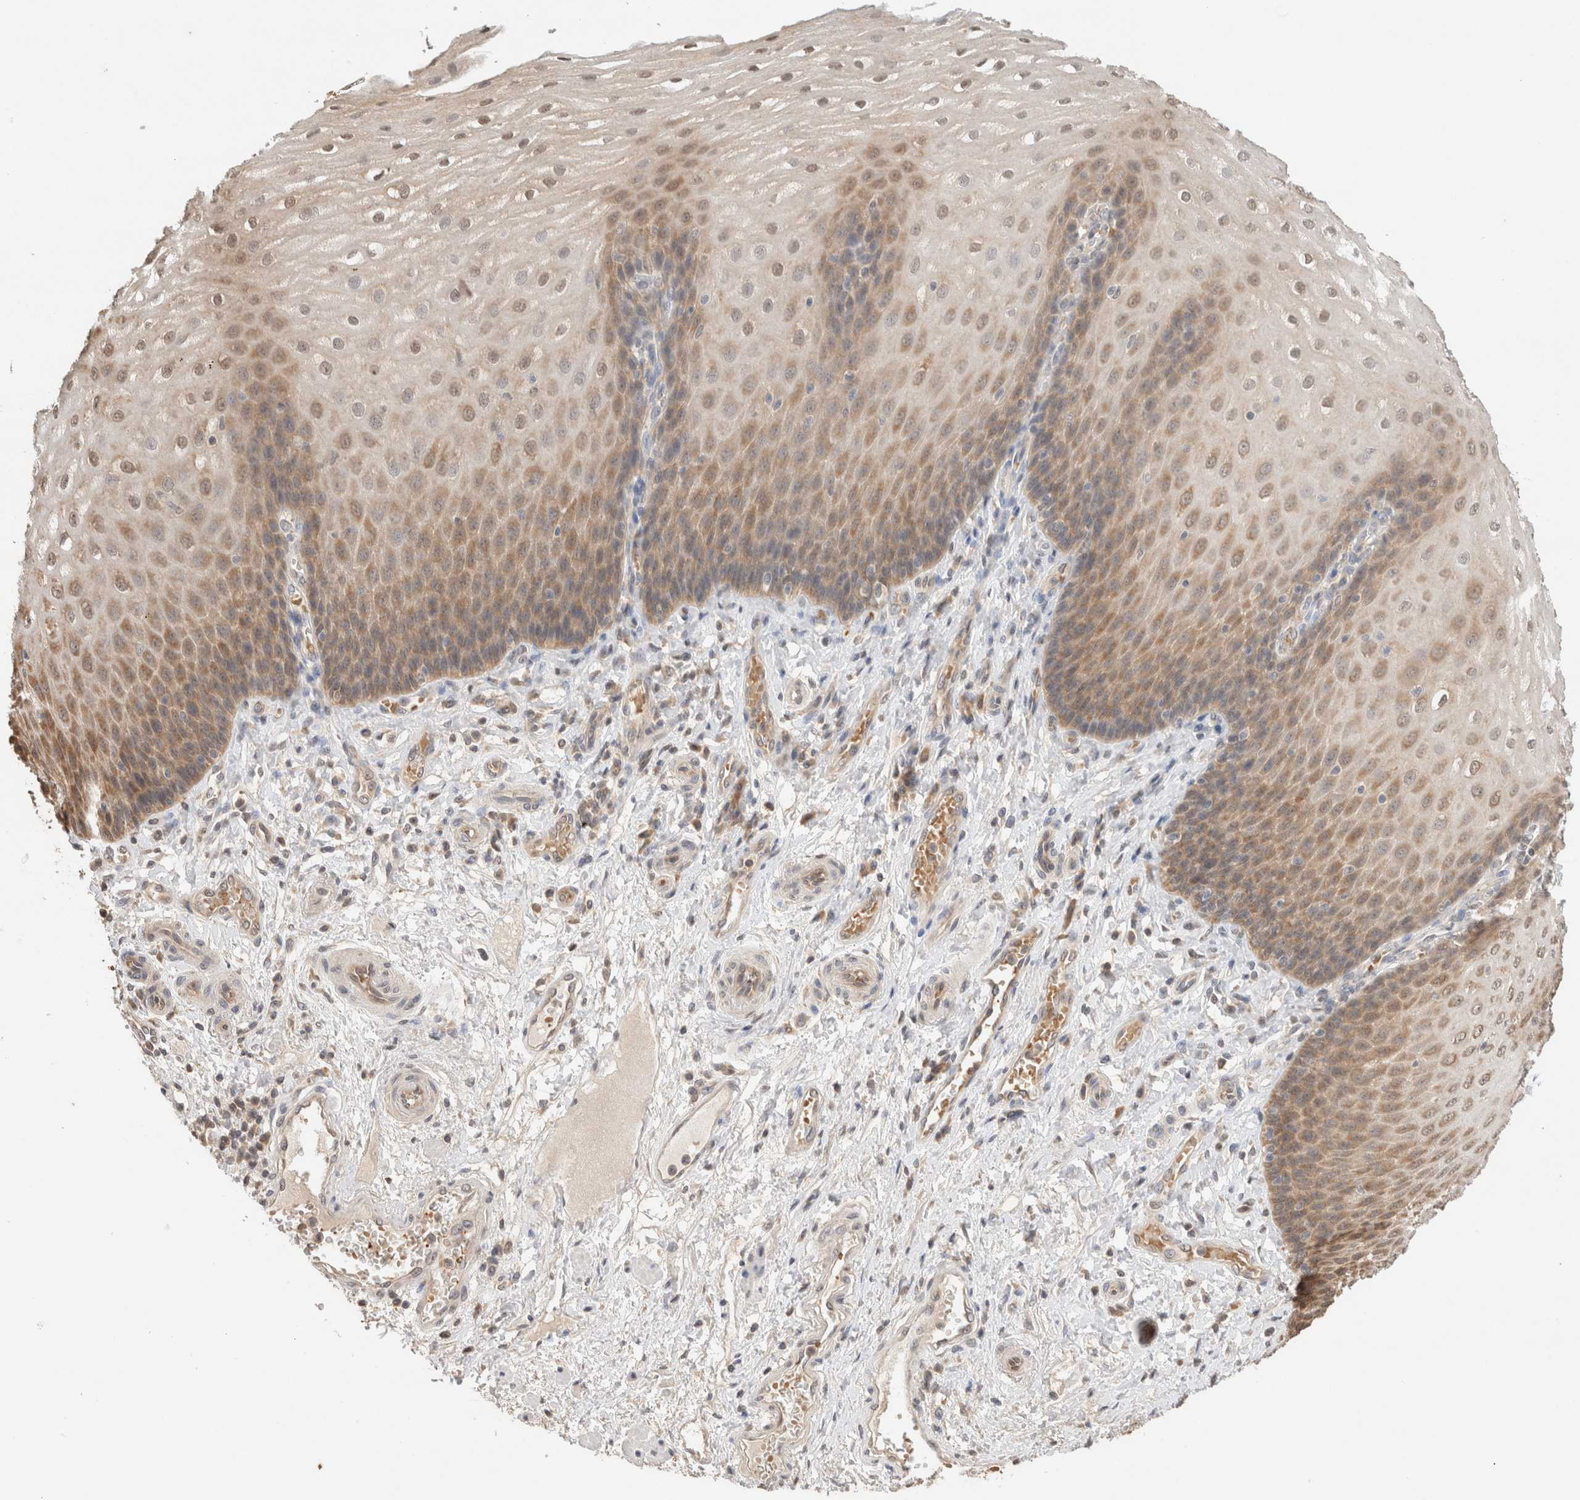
{"staining": {"intensity": "moderate", "quantity": ">75%", "location": "cytoplasmic/membranous,nuclear"}, "tissue": "esophagus", "cell_type": "Squamous epithelial cells", "image_type": "normal", "snomed": [{"axis": "morphology", "description": "Normal tissue, NOS"}, {"axis": "topography", "description": "Esophagus"}], "caption": "Immunohistochemistry (IHC) photomicrograph of unremarkable esophagus: human esophagus stained using immunohistochemistry (IHC) shows medium levels of moderate protein expression localized specifically in the cytoplasmic/membranous,nuclear of squamous epithelial cells, appearing as a cytoplasmic/membranous,nuclear brown color.", "gene": "CA13", "patient": {"sex": "male", "age": 54}}